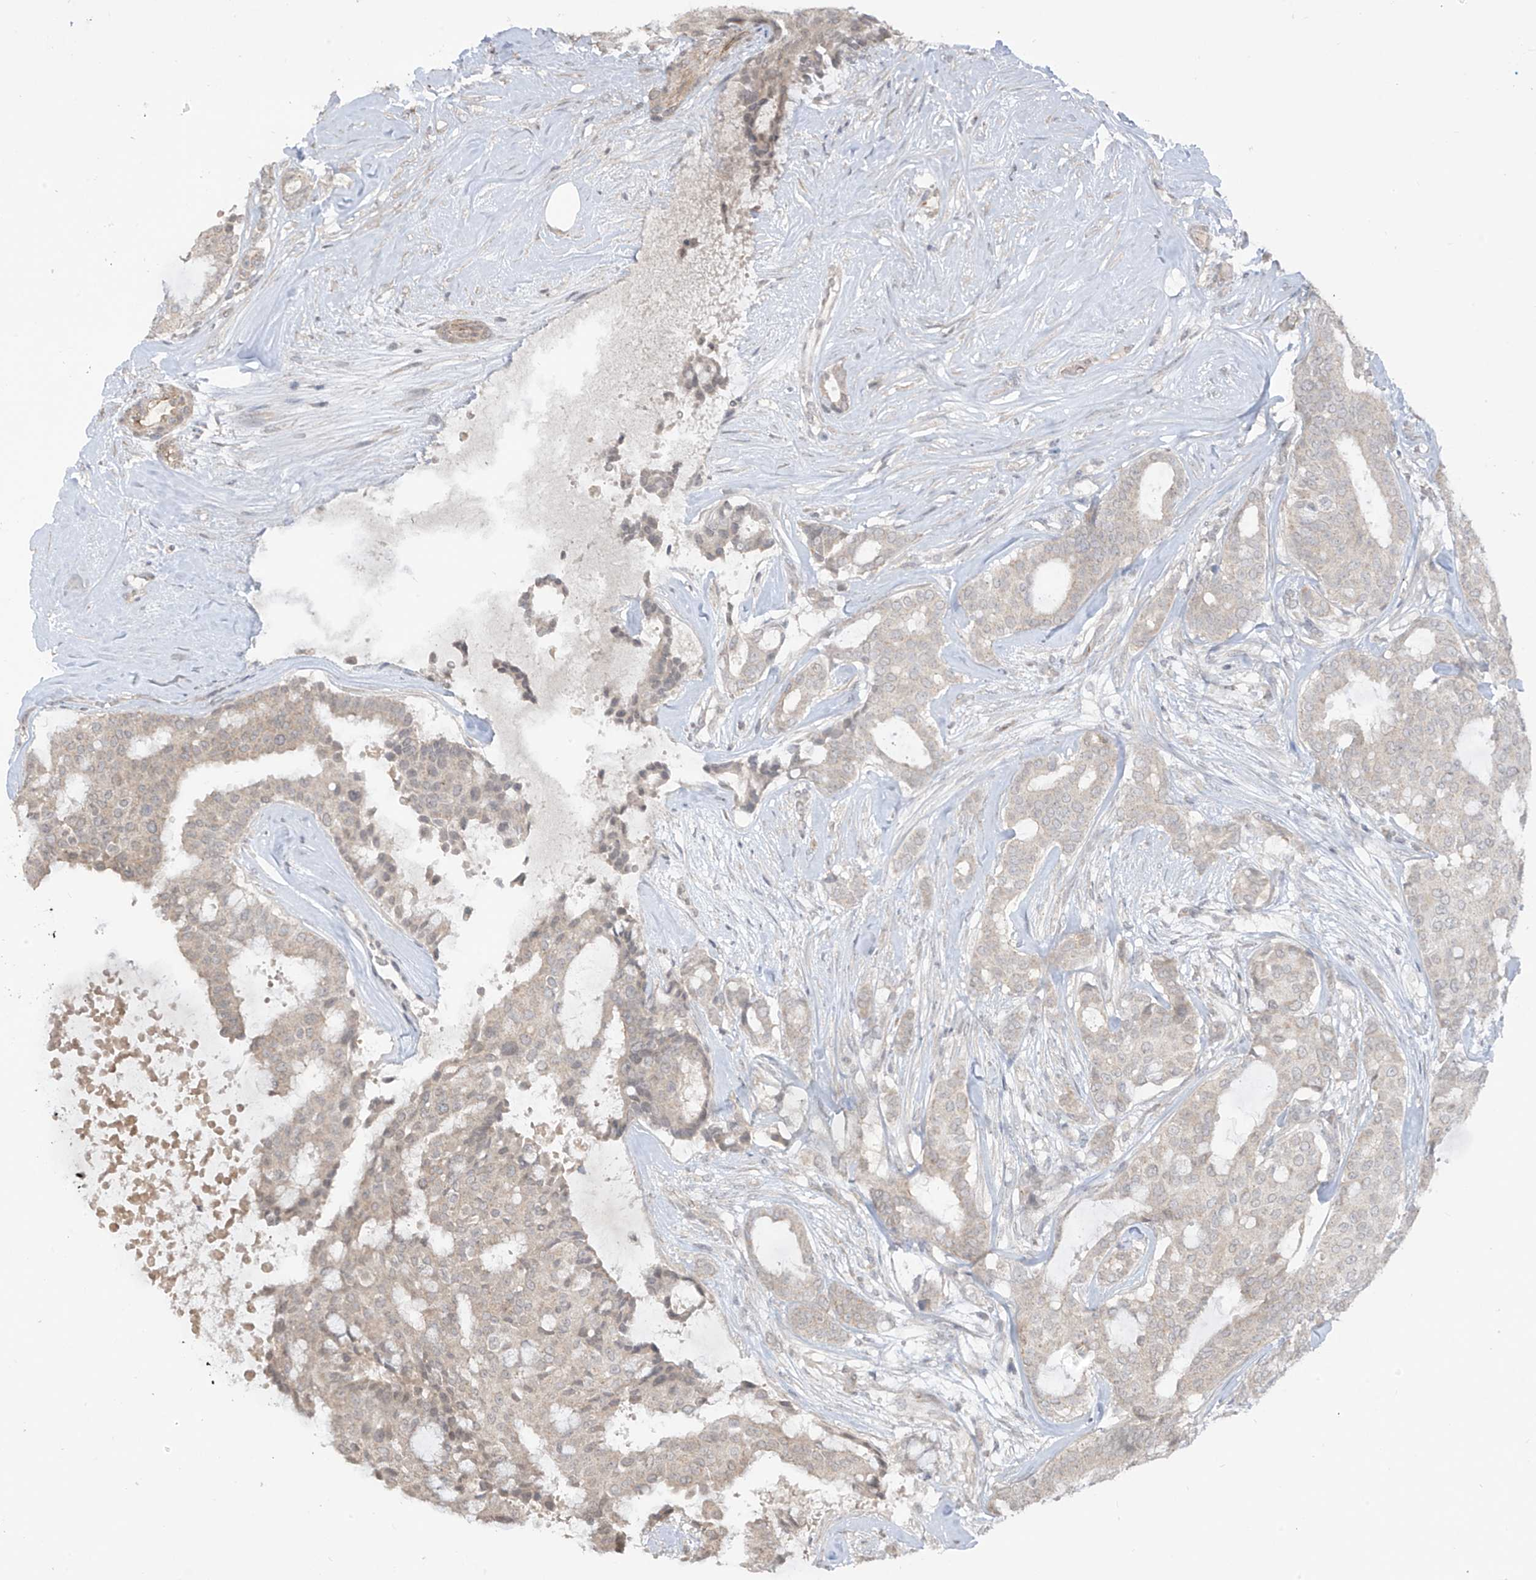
{"staining": {"intensity": "weak", "quantity": "<25%", "location": "cytoplasmic/membranous"}, "tissue": "breast cancer", "cell_type": "Tumor cells", "image_type": "cancer", "snomed": [{"axis": "morphology", "description": "Duct carcinoma"}, {"axis": "topography", "description": "Breast"}], "caption": "Protein analysis of infiltrating ductal carcinoma (breast) shows no significant expression in tumor cells.", "gene": "DGKQ", "patient": {"sex": "female", "age": 75}}